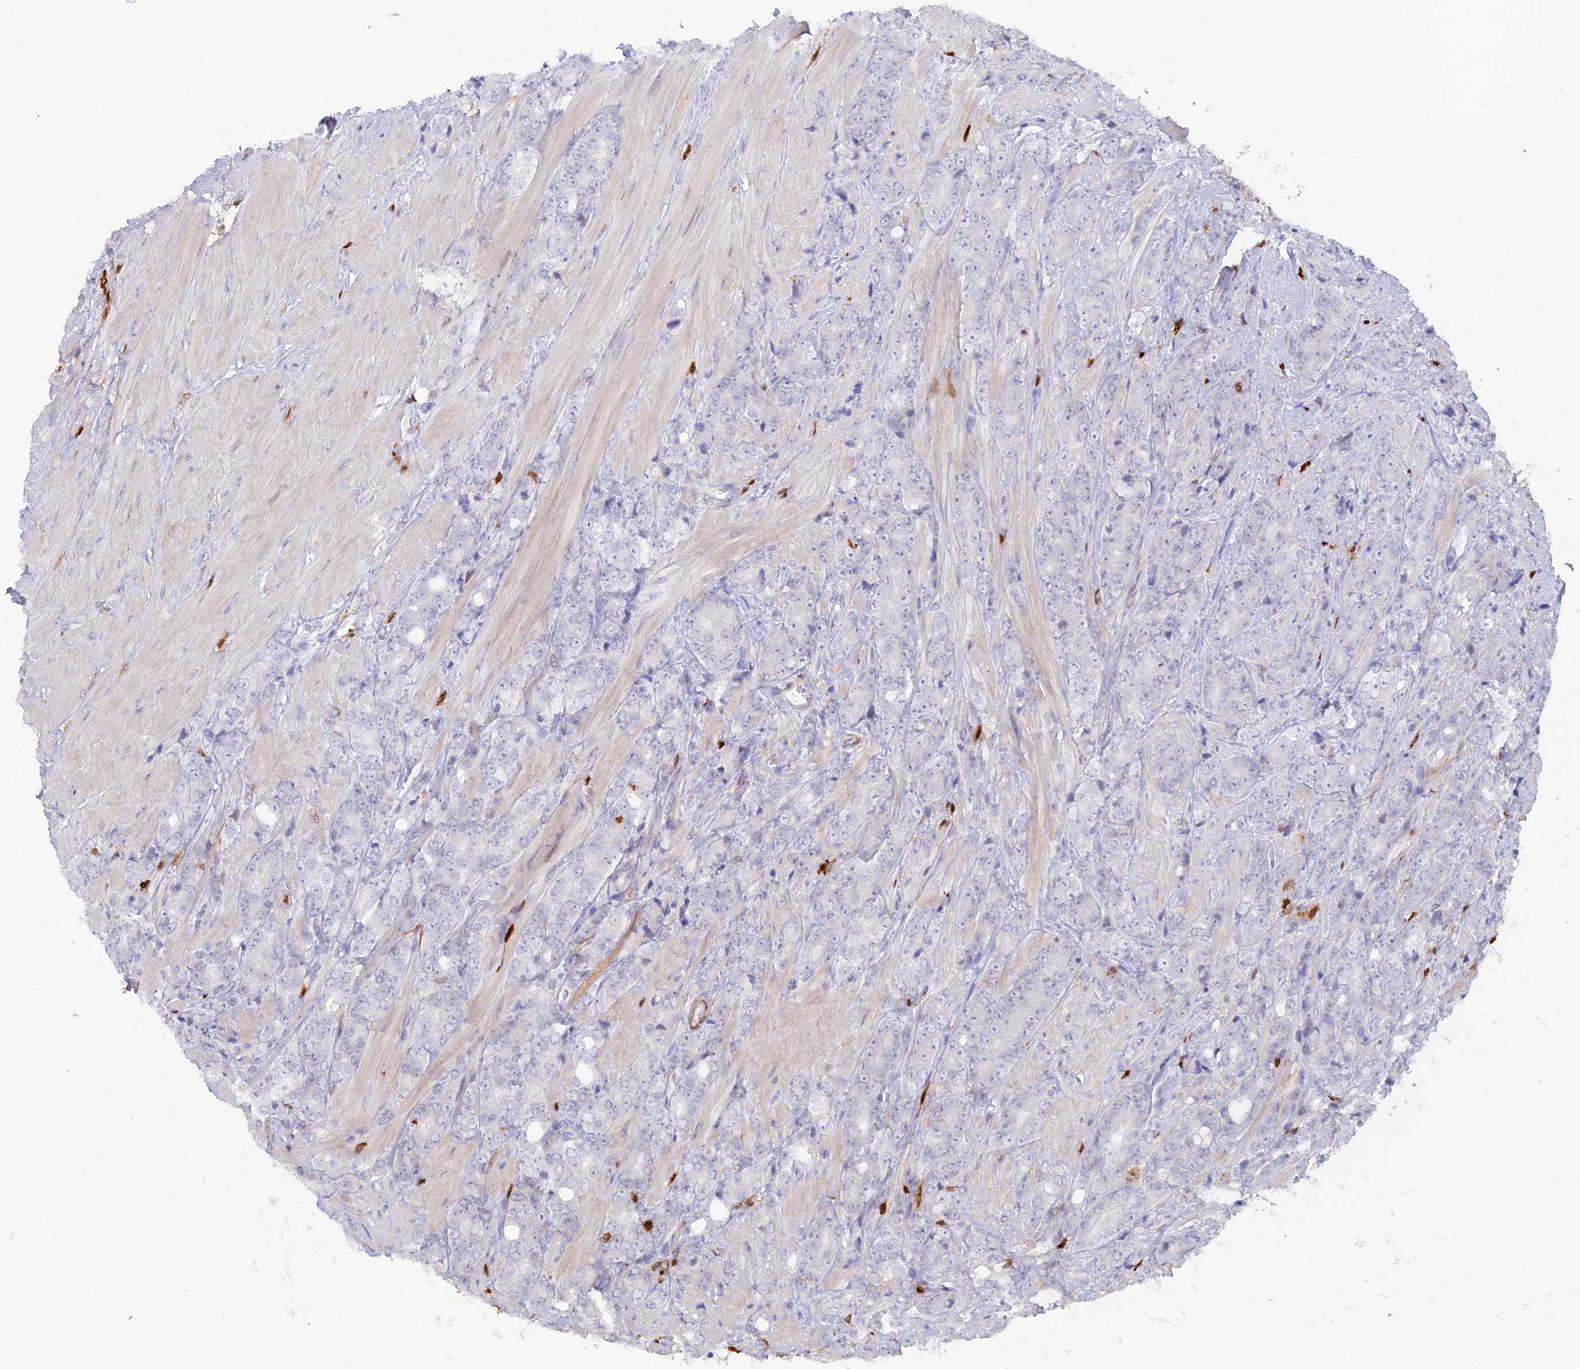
{"staining": {"intensity": "negative", "quantity": "none", "location": "none"}, "tissue": "prostate cancer", "cell_type": "Tumor cells", "image_type": "cancer", "snomed": [{"axis": "morphology", "description": "Adenocarcinoma, High grade"}, {"axis": "topography", "description": "Prostate"}], "caption": "An immunohistochemistry image of adenocarcinoma (high-grade) (prostate) is shown. There is no staining in tumor cells of adenocarcinoma (high-grade) (prostate).", "gene": "PGBD4", "patient": {"sex": "male", "age": 62}}